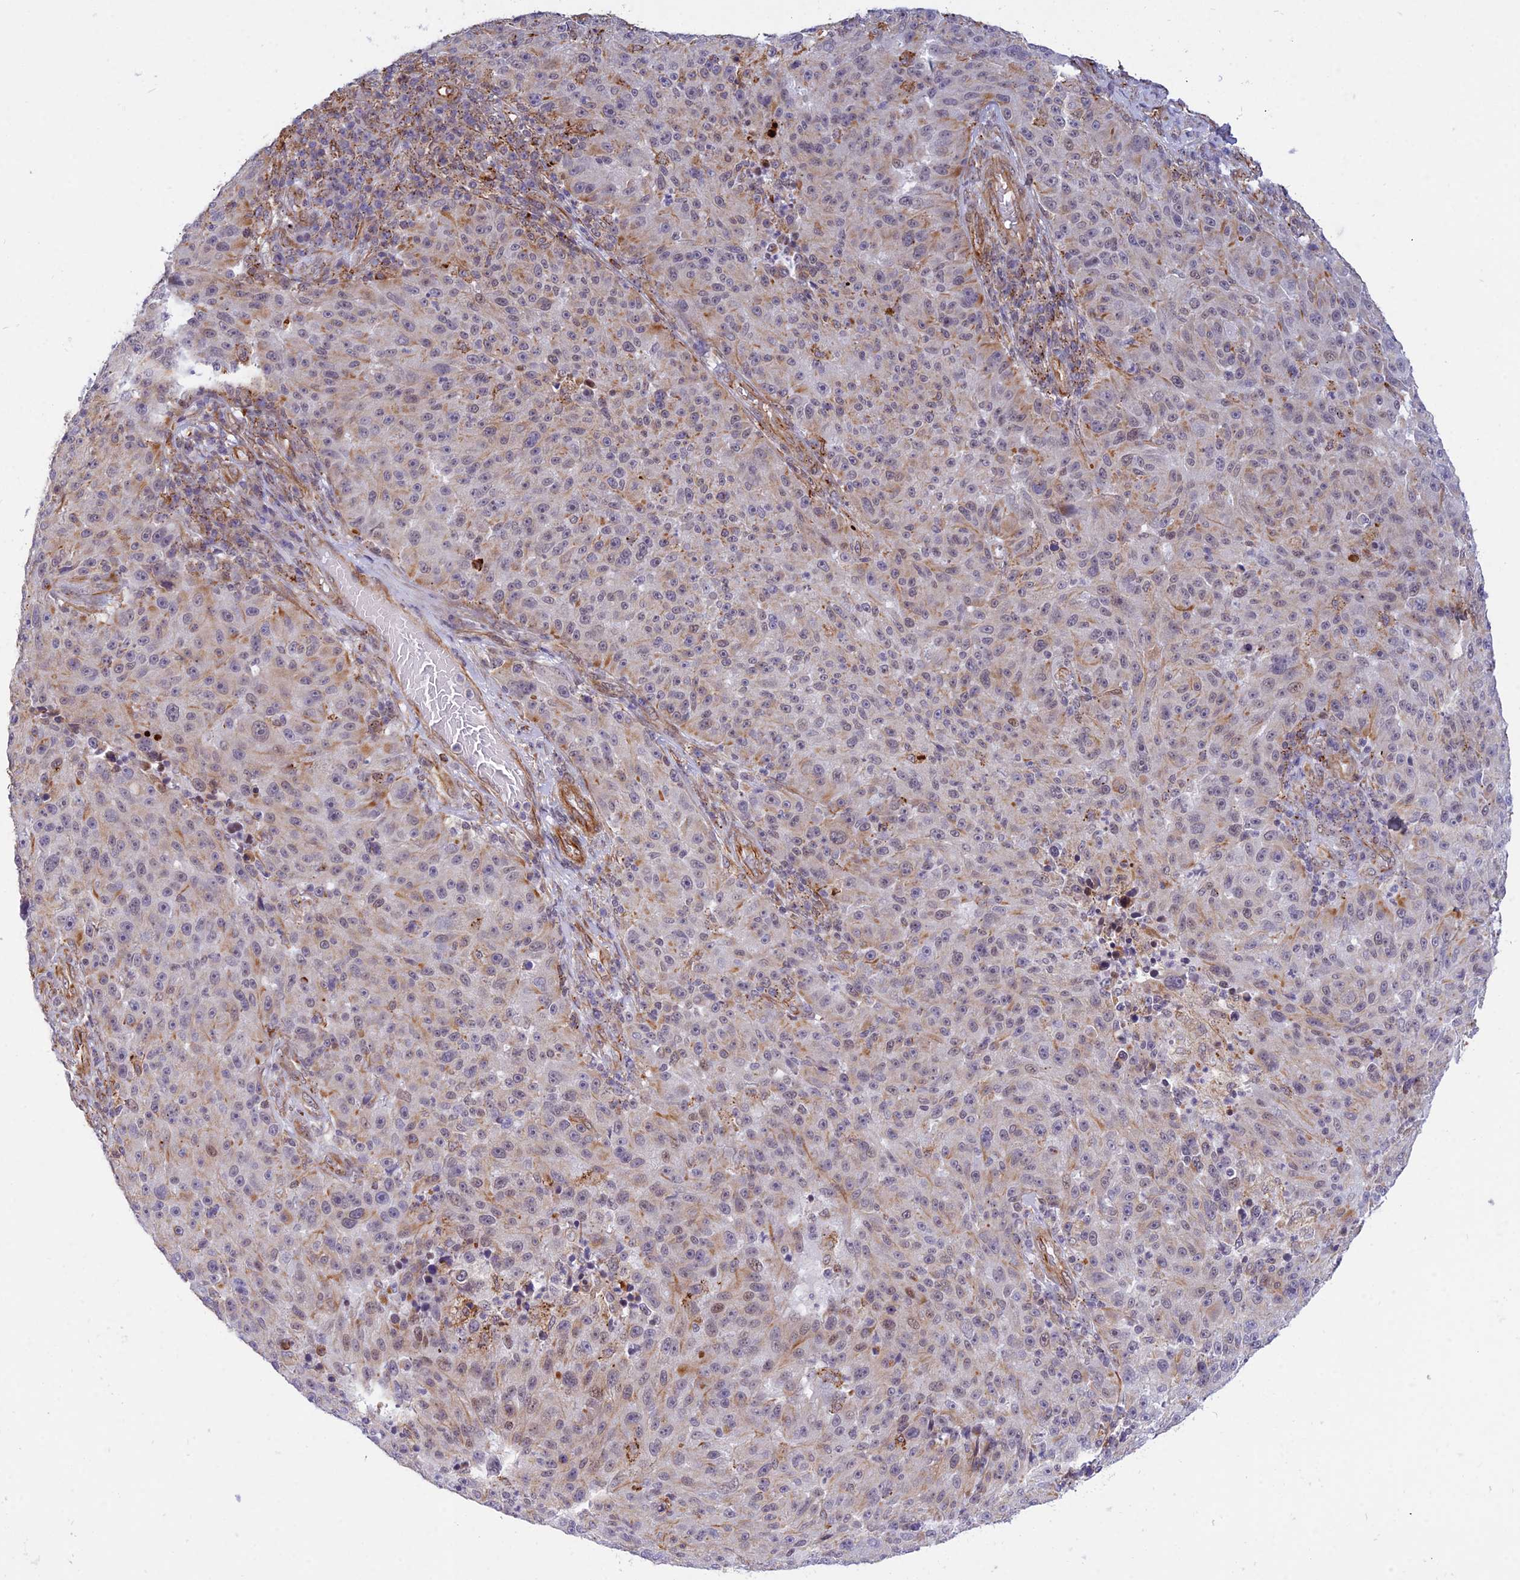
{"staining": {"intensity": "weak", "quantity": "25%-75%", "location": "cytoplasmic/membranous"}, "tissue": "melanoma", "cell_type": "Tumor cells", "image_type": "cancer", "snomed": [{"axis": "morphology", "description": "Malignant melanoma, NOS"}, {"axis": "topography", "description": "Skin"}], "caption": "A low amount of weak cytoplasmic/membranous positivity is identified in about 25%-75% of tumor cells in melanoma tissue. Nuclei are stained in blue.", "gene": "SAPCD2", "patient": {"sex": "male", "age": 53}}